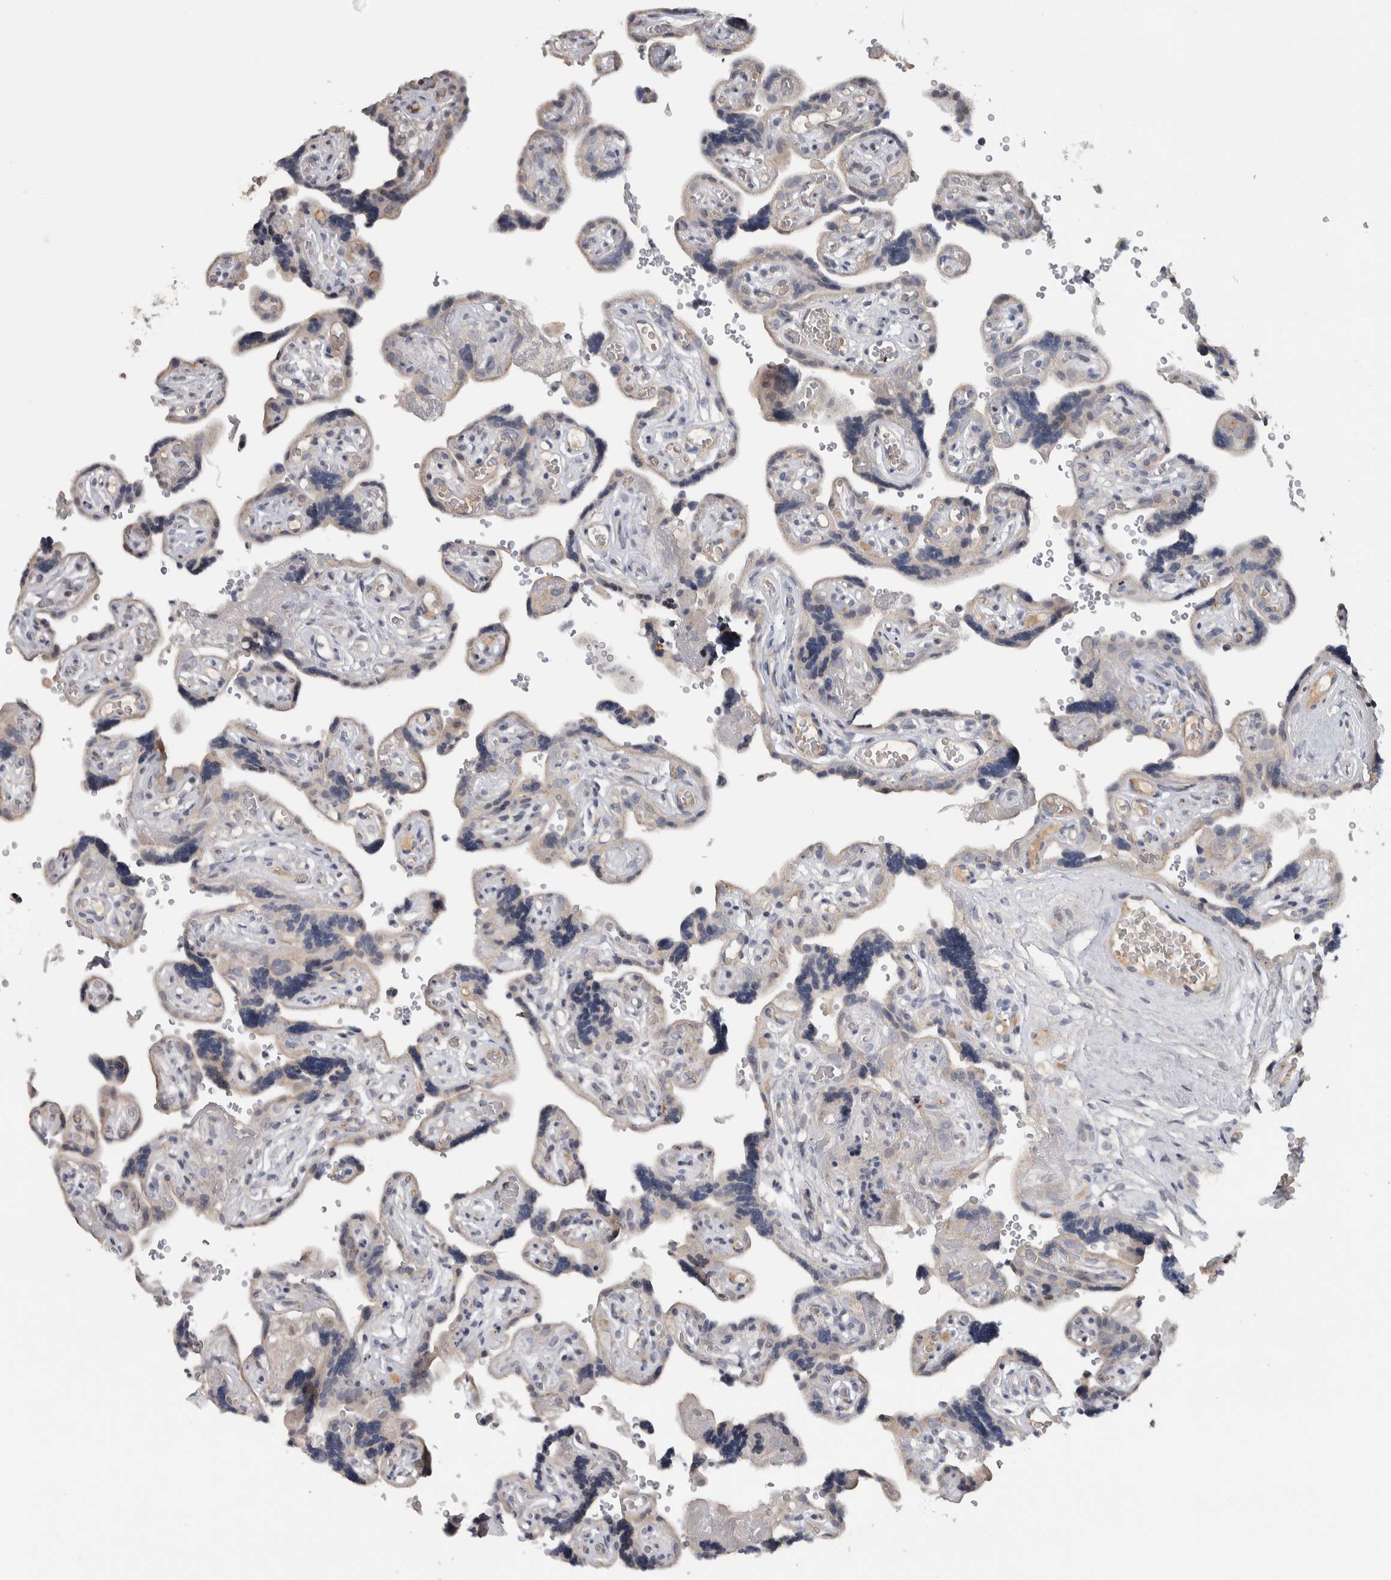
{"staining": {"intensity": "weak", "quantity": "<25%", "location": "cytoplasmic/membranous"}, "tissue": "placenta", "cell_type": "Decidual cells", "image_type": "normal", "snomed": [{"axis": "morphology", "description": "Normal tissue, NOS"}, {"axis": "topography", "description": "Placenta"}], "caption": "Decidual cells are negative for protein expression in normal human placenta. Nuclei are stained in blue.", "gene": "FAM83G", "patient": {"sex": "female", "age": 30}}